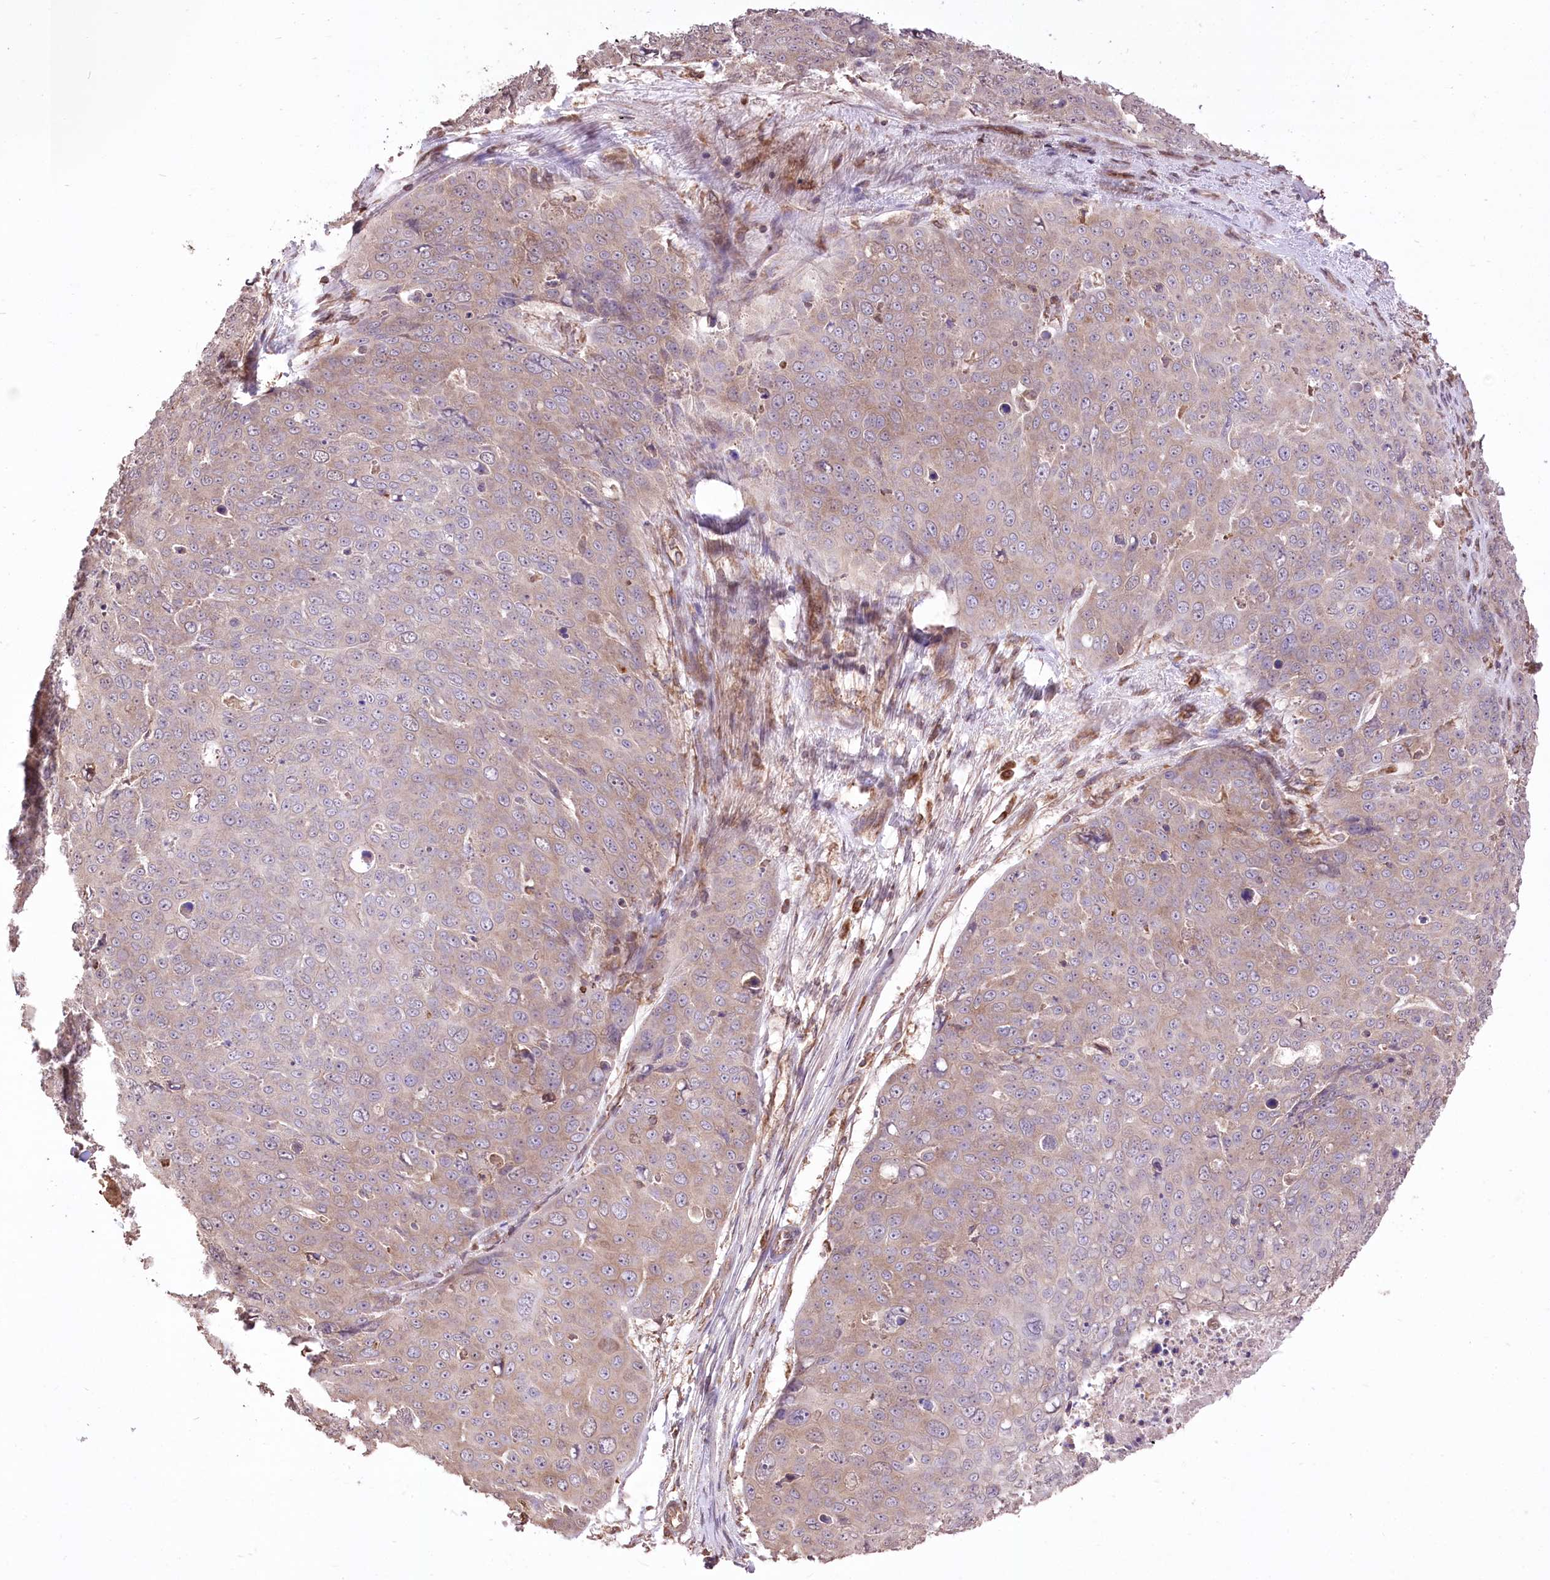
{"staining": {"intensity": "negative", "quantity": "none", "location": "none"}, "tissue": "skin cancer", "cell_type": "Tumor cells", "image_type": "cancer", "snomed": [{"axis": "morphology", "description": "Squamous cell carcinoma, NOS"}, {"axis": "topography", "description": "Skin"}], "caption": "DAB immunohistochemical staining of human squamous cell carcinoma (skin) displays no significant expression in tumor cells.", "gene": "XYLB", "patient": {"sex": "male", "age": 71}}